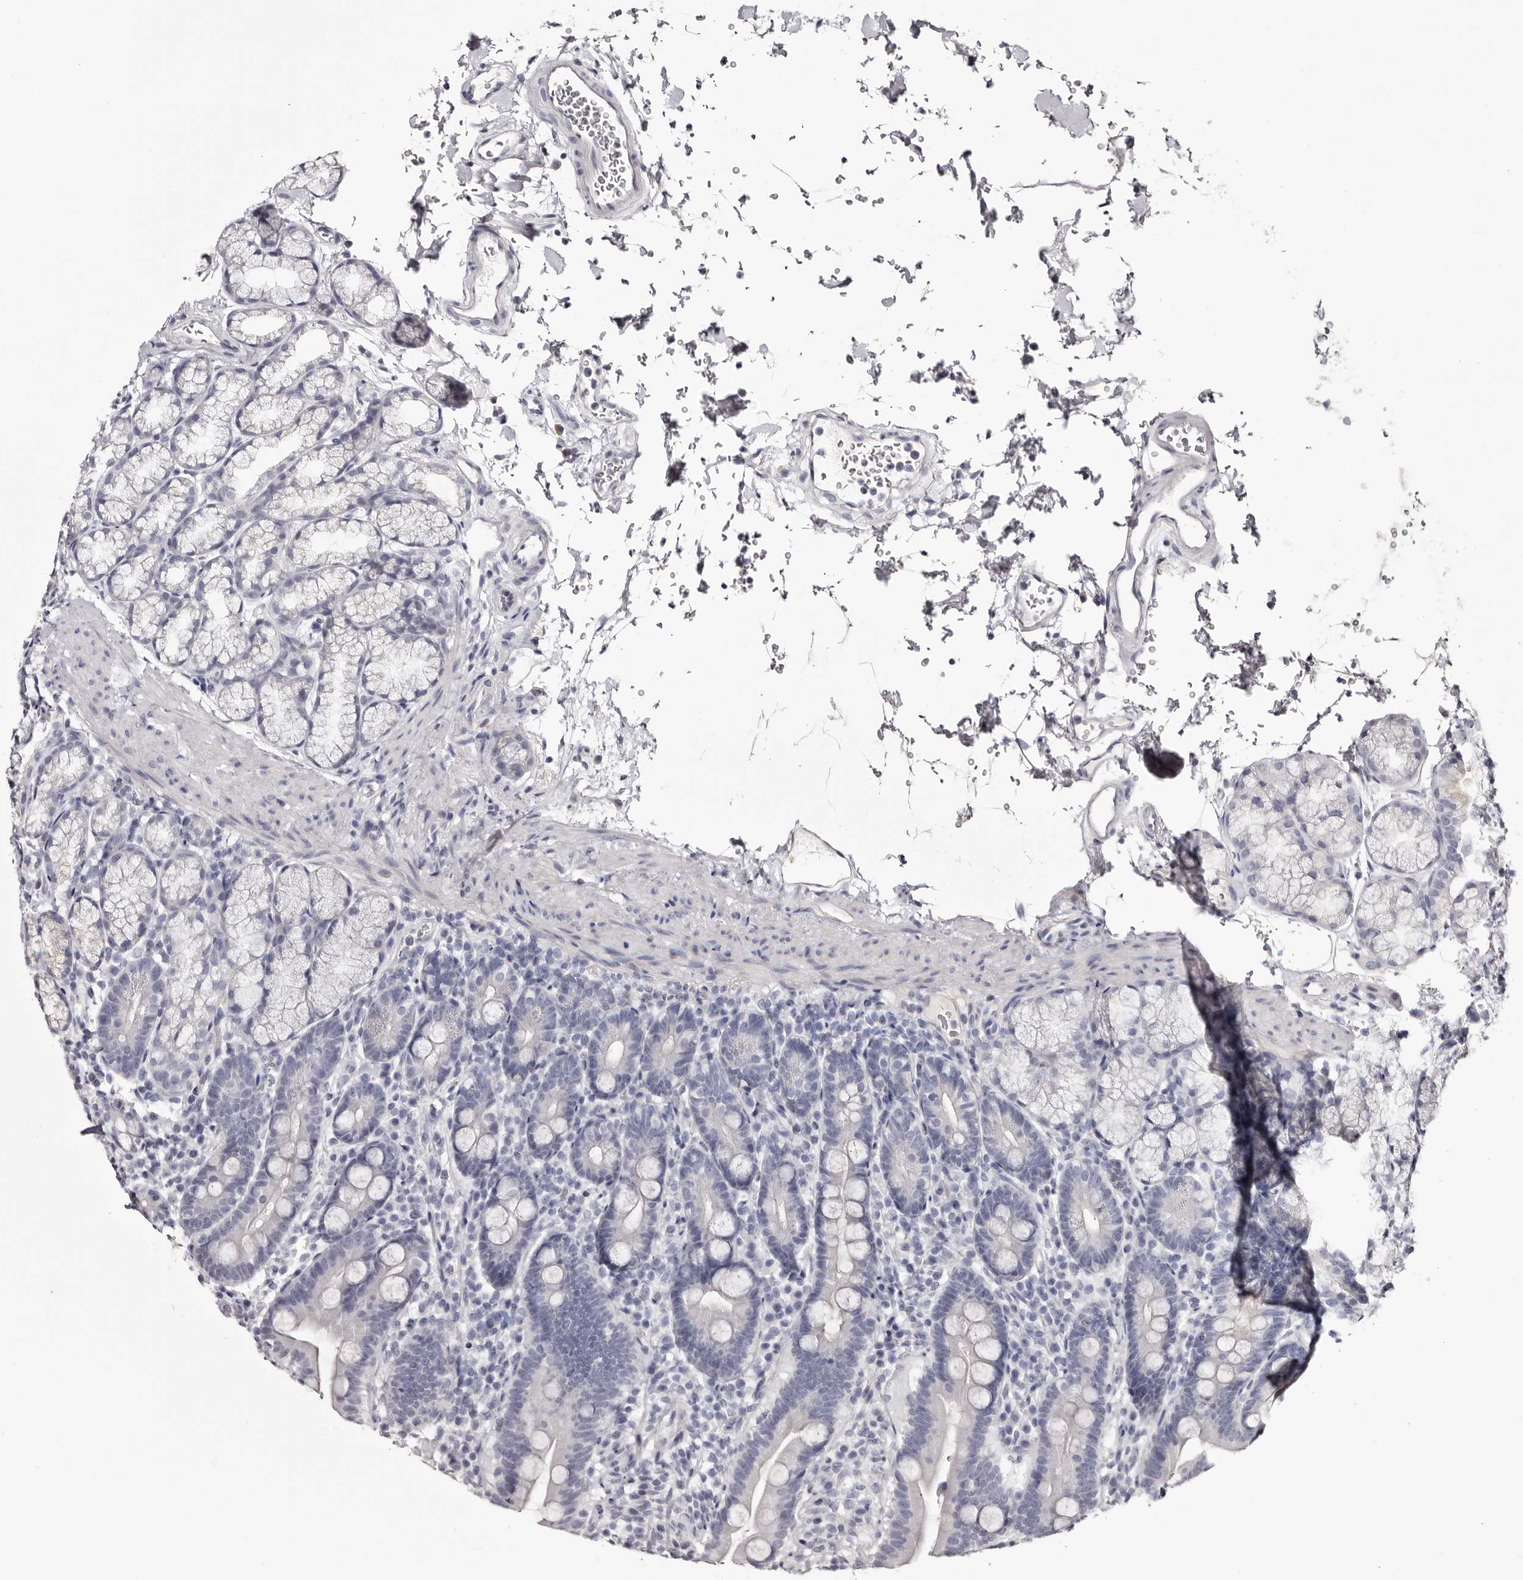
{"staining": {"intensity": "negative", "quantity": "none", "location": "none"}, "tissue": "duodenum", "cell_type": "Glandular cells", "image_type": "normal", "snomed": [{"axis": "morphology", "description": "Normal tissue, NOS"}, {"axis": "topography", "description": "Duodenum"}], "caption": "High magnification brightfield microscopy of benign duodenum stained with DAB (brown) and counterstained with hematoxylin (blue): glandular cells show no significant positivity. (IHC, brightfield microscopy, high magnification).", "gene": "CA6", "patient": {"sex": "male", "age": 54}}